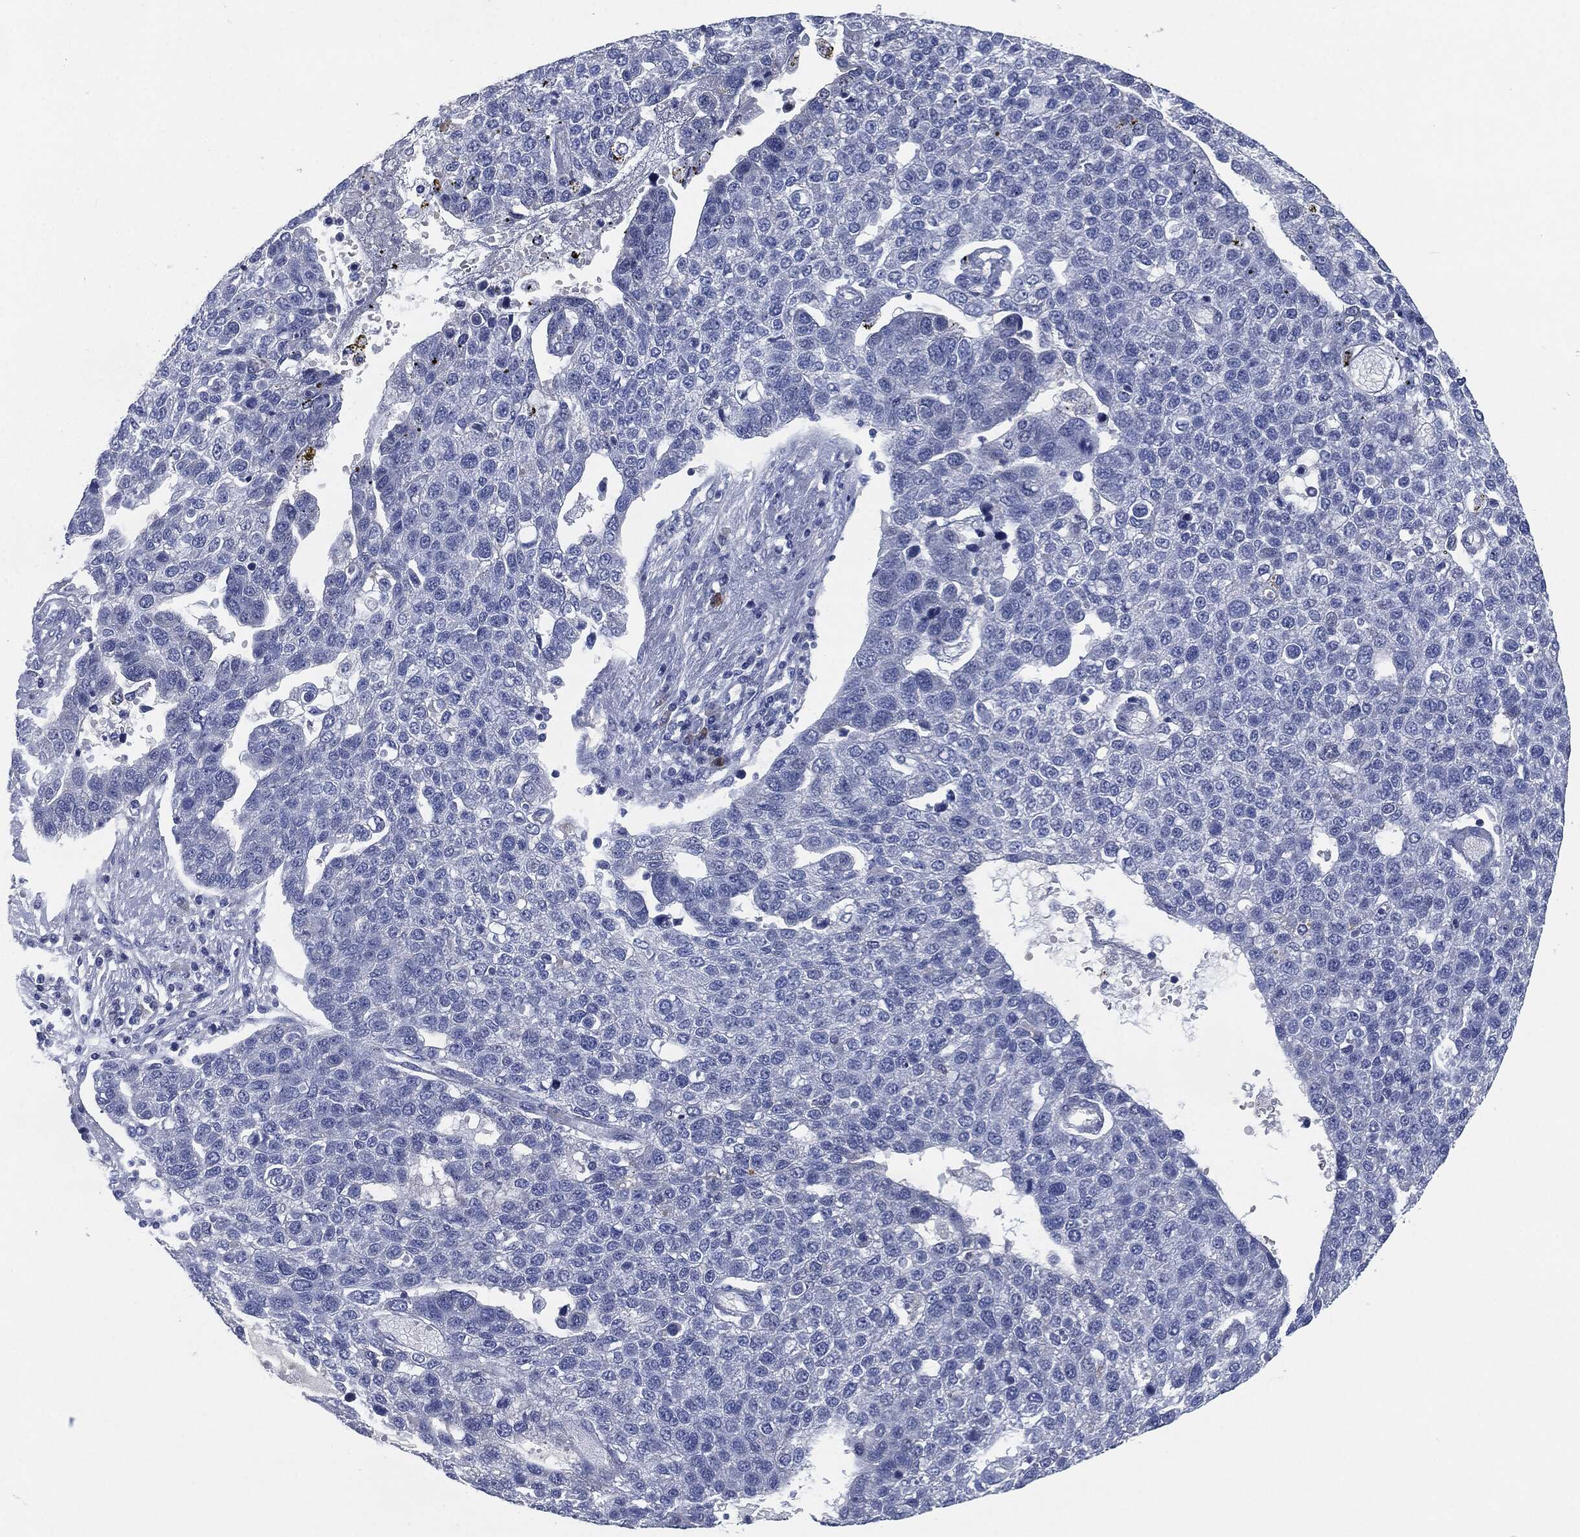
{"staining": {"intensity": "negative", "quantity": "none", "location": "none"}, "tissue": "pancreatic cancer", "cell_type": "Tumor cells", "image_type": "cancer", "snomed": [{"axis": "morphology", "description": "Adenocarcinoma, NOS"}, {"axis": "topography", "description": "Pancreas"}], "caption": "This is a photomicrograph of immunohistochemistry (IHC) staining of pancreatic cancer, which shows no expression in tumor cells.", "gene": "CD27", "patient": {"sex": "female", "age": 61}}